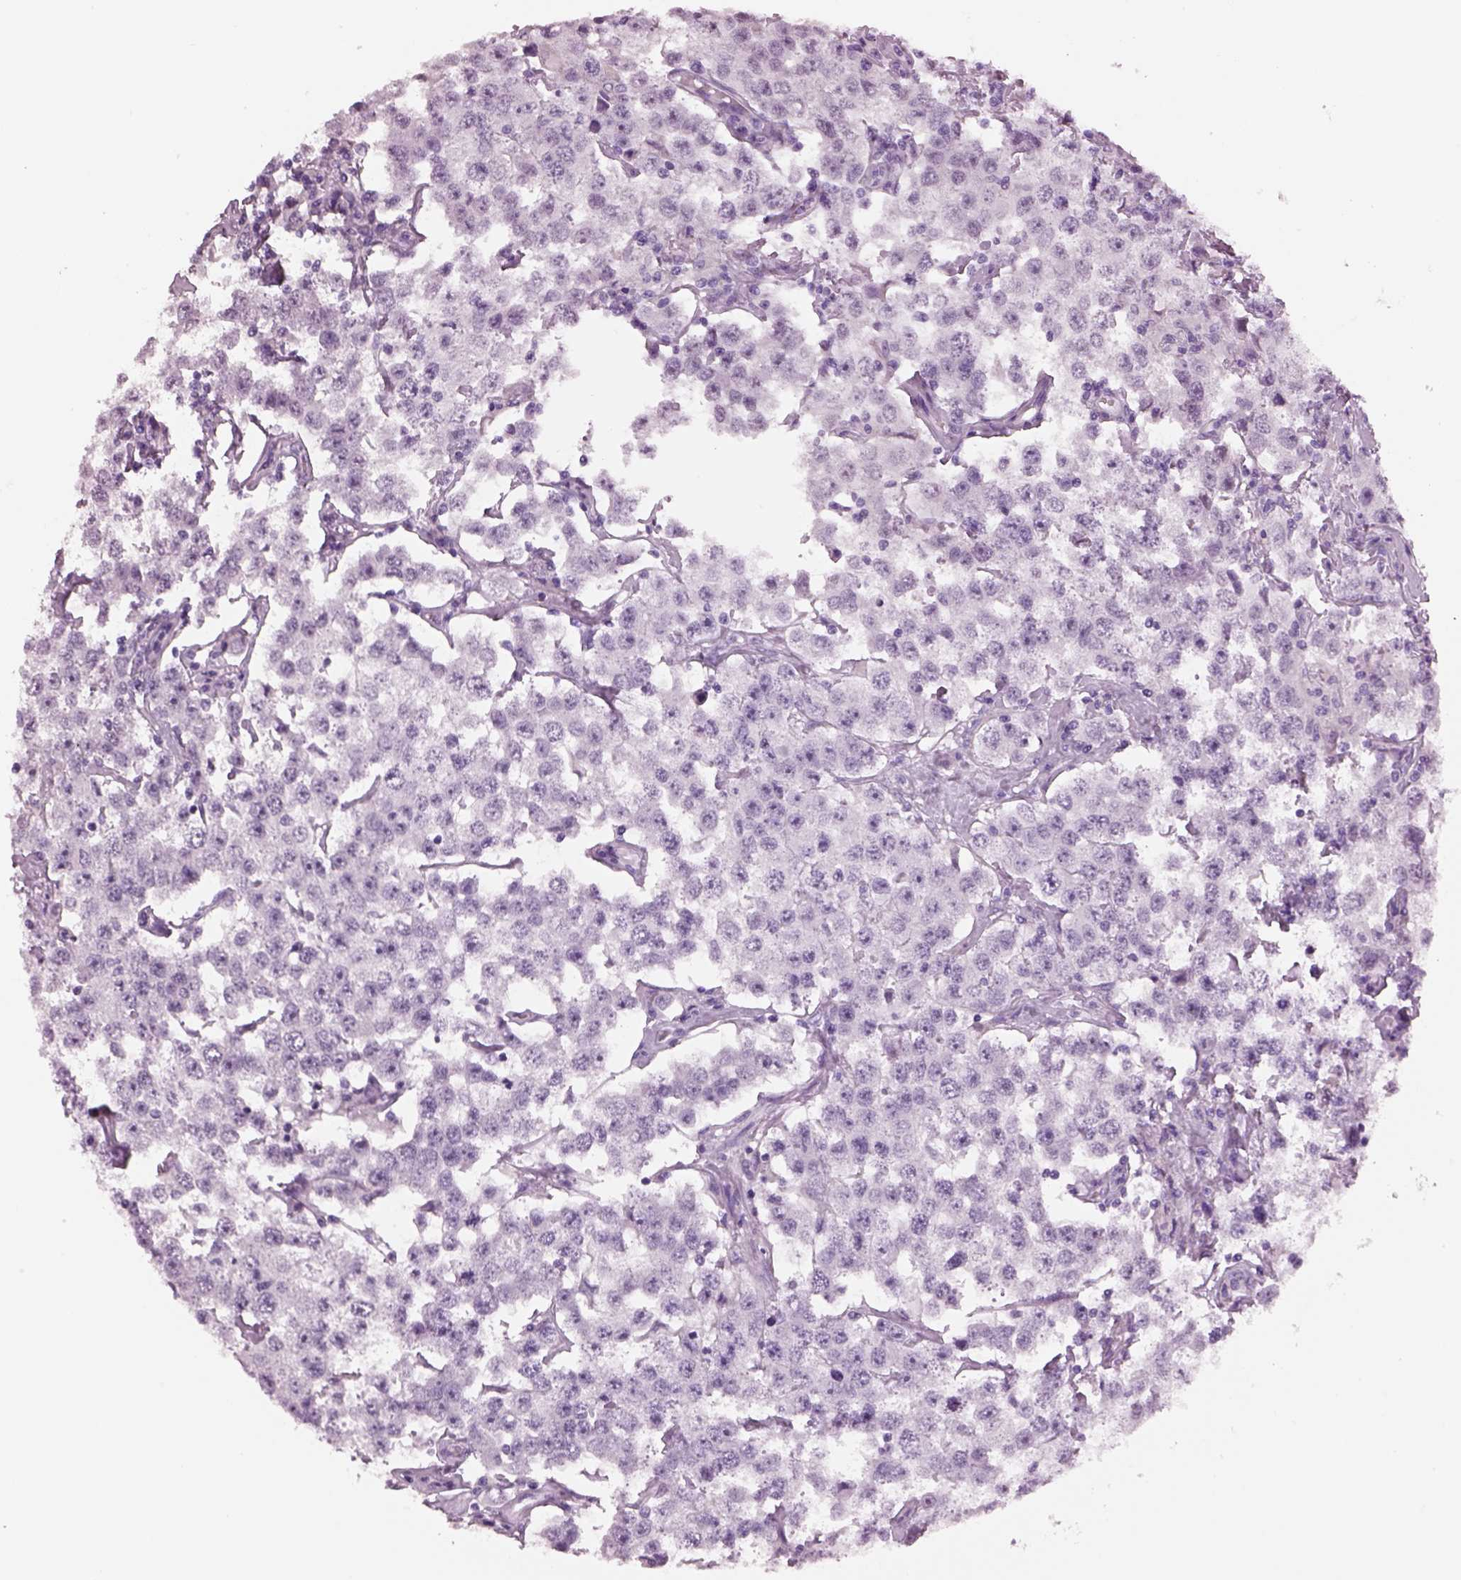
{"staining": {"intensity": "negative", "quantity": "none", "location": "none"}, "tissue": "testis cancer", "cell_type": "Tumor cells", "image_type": "cancer", "snomed": [{"axis": "morphology", "description": "Seminoma, NOS"}, {"axis": "topography", "description": "Testis"}], "caption": "Tumor cells show no significant expression in seminoma (testis).", "gene": "ACOD1", "patient": {"sex": "male", "age": 52}}